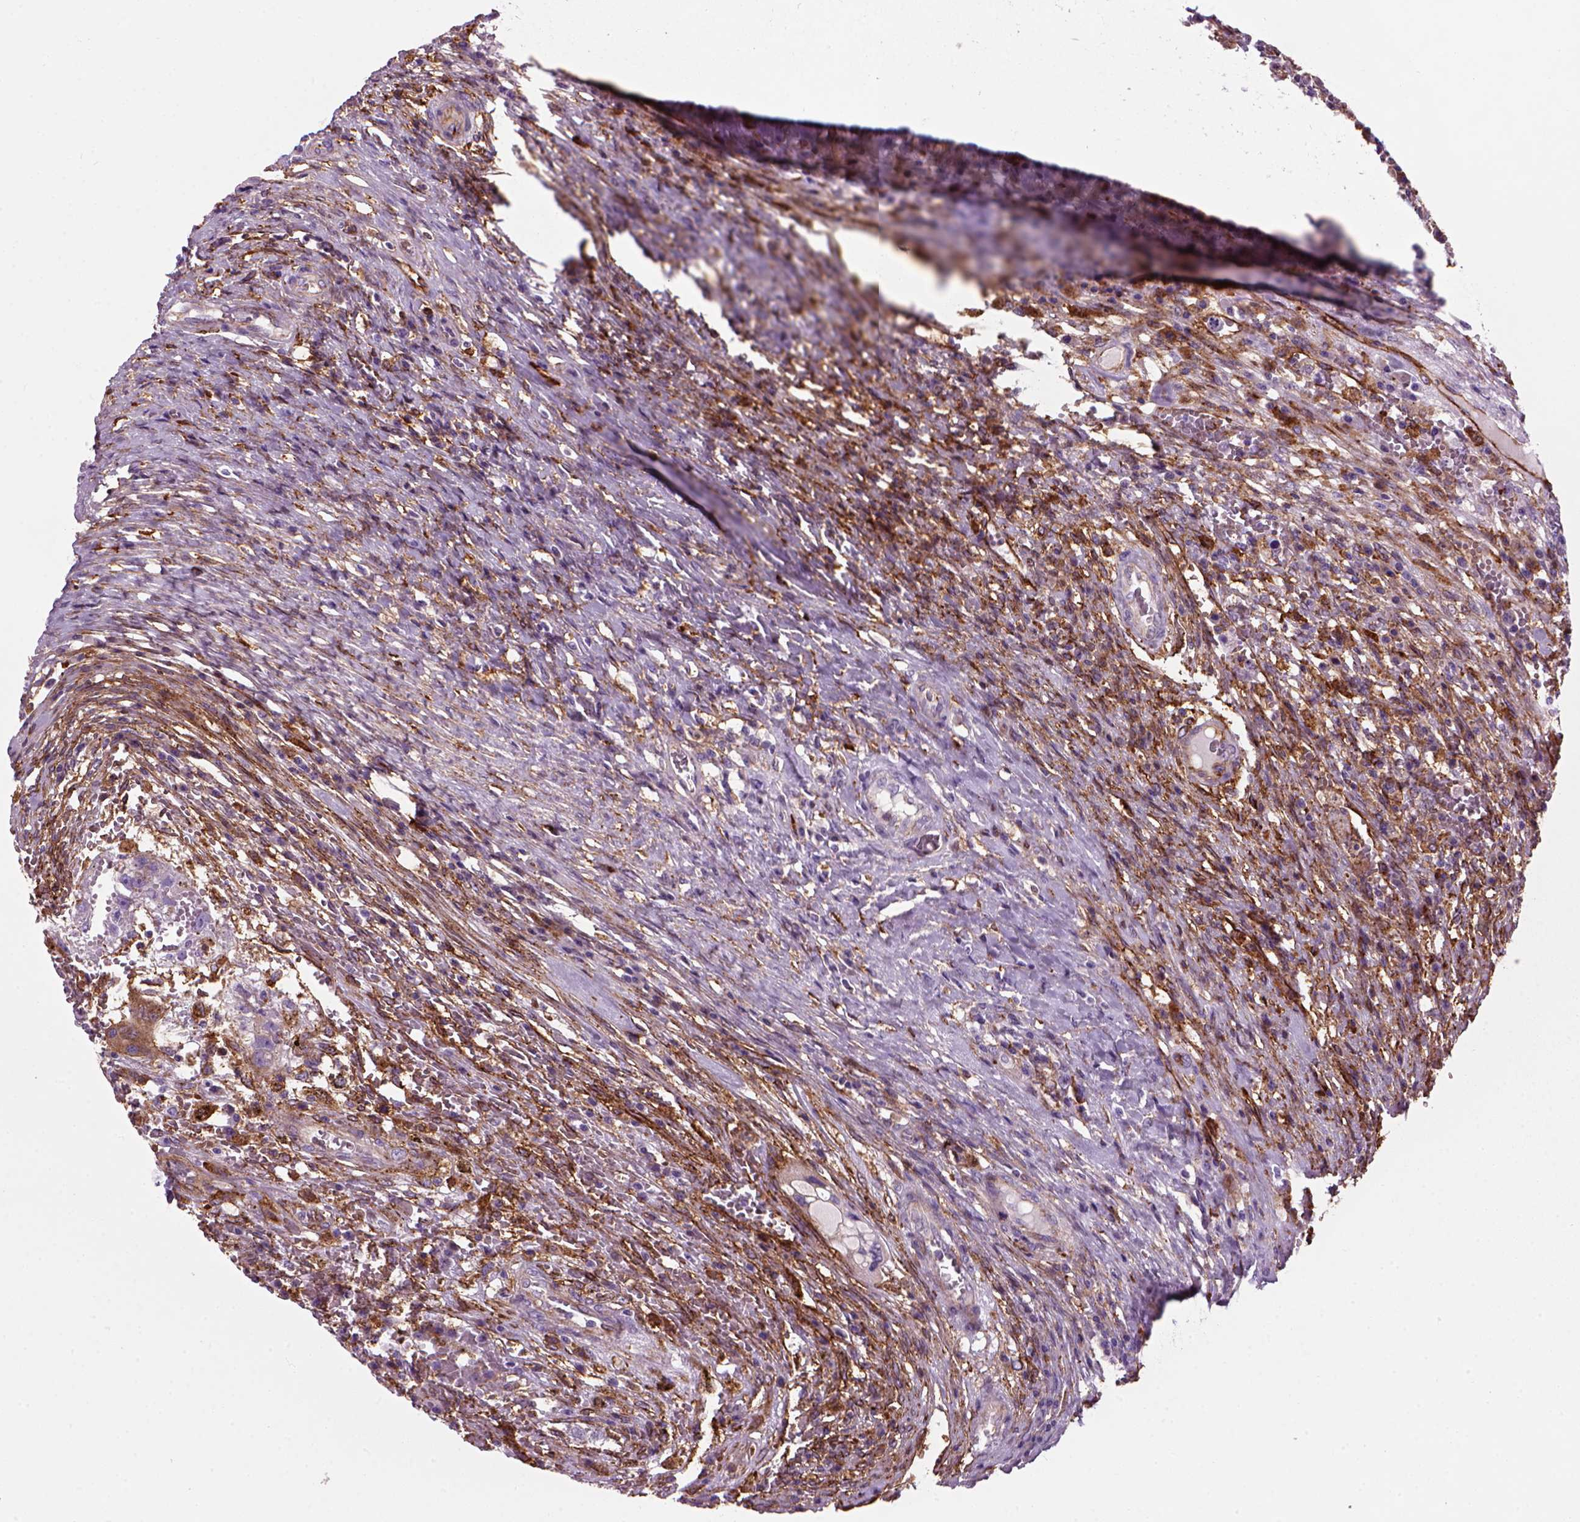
{"staining": {"intensity": "strong", "quantity": "25%-75%", "location": "cytoplasmic/membranous"}, "tissue": "testis cancer", "cell_type": "Tumor cells", "image_type": "cancer", "snomed": [{"axis": "morphology", "description": "Carcinoma, Embryonal, NOS"}, {"axis": "topography", "description": "Testis"}], "caption": "Immunohistochemistry (DAB (3,3'-diaminobenzidine)) staining of embryonal carcinoma (testis) exhibits strong cytoplasmic/membranous protein positivity in approximately 25%-75% of tumor cells.", "gene": "MARCKS", "patient": {"sex": "male", "age": 26}}